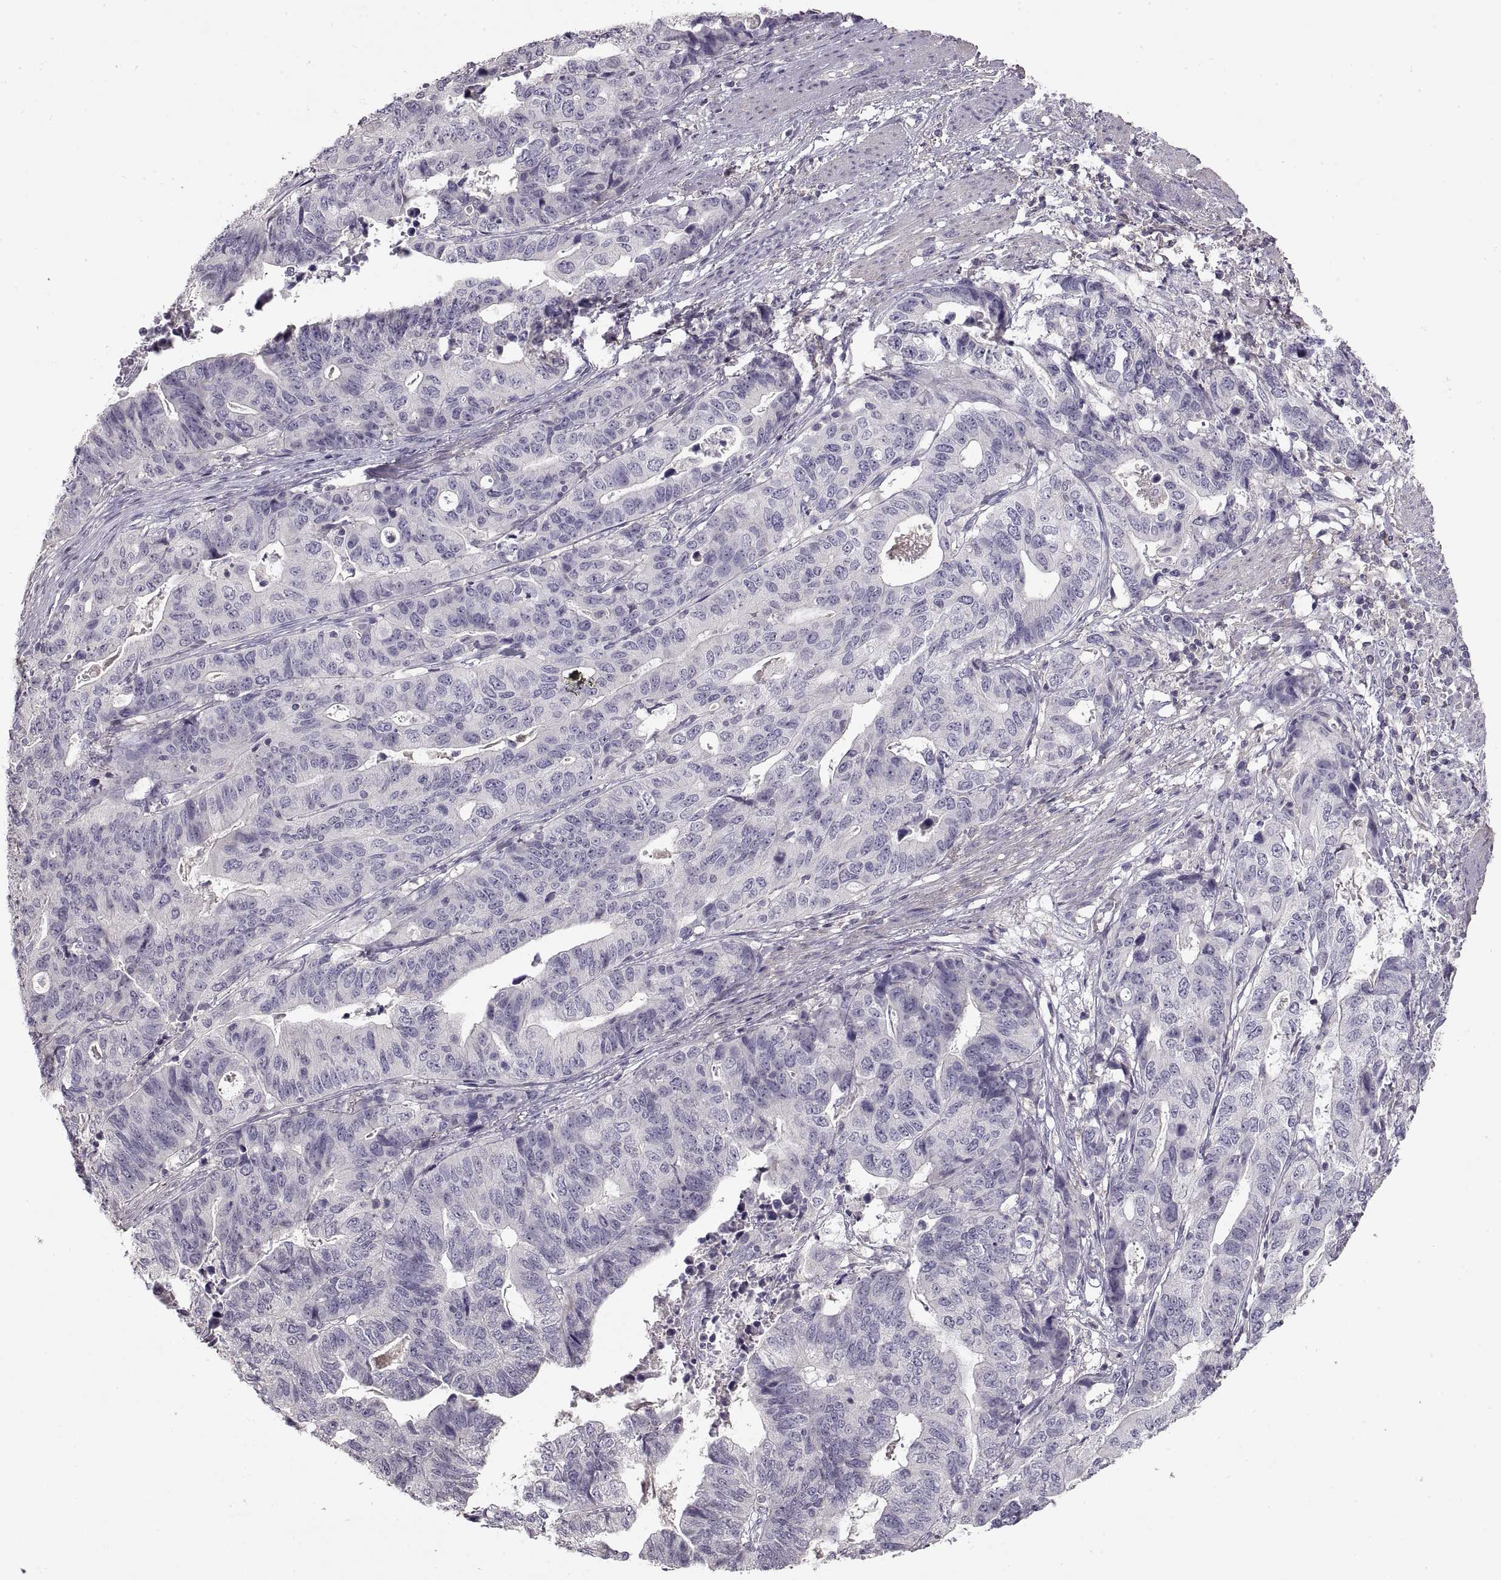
{"staining": {"intensity": "negative", "quantity": "none", "location": "none"}, "tissue": "stomach cancer", "cell_type": "Tumor cells", "image_type": "cancer", "snomed": [{"axis": "morphology", "description": "Adenocarcinoma, NOS"}, {"axis": "topography", "description": "Stomach, upper"}], "caption": "This is a photomicrograph of IHC staining of stomach adenocarcinoma, which shows no positivity in tumor cells.", "gene": "ADAM11", "patient": {"sex": "female", "age": 67}}